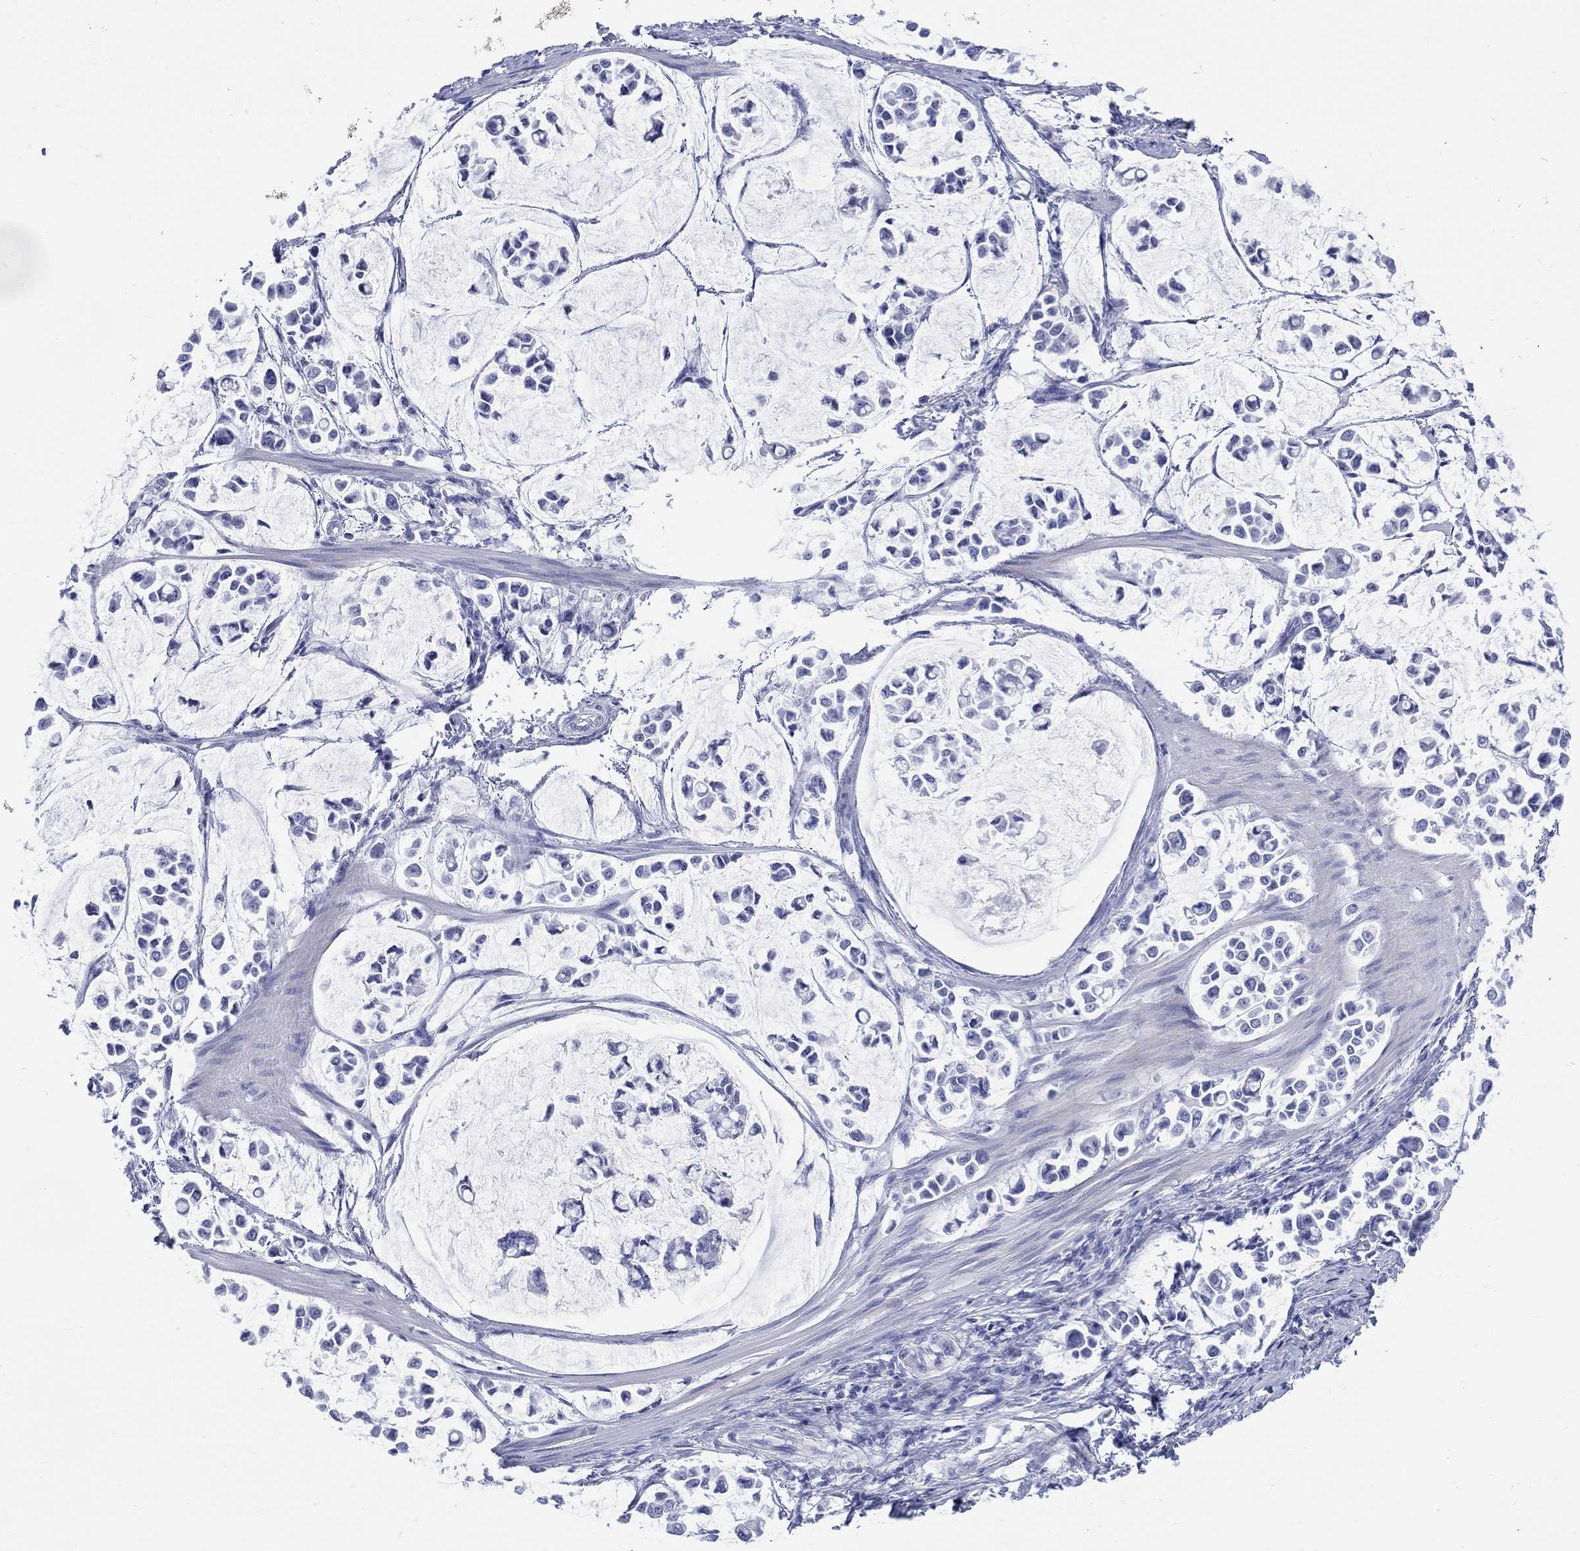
{"staining": {"intensity": "negative", "quantity": "none", "location": "none"}, "tissue": "stomach cancer", "cell_type": "Tumor cells", "image_type": "cancer", "snomed": [{"axis": "morphology", "description": "Adenocarcinoma, NOS"}, {"axis": "topography", "description": "Stomach"}], "caption": "IHC of human stomach adenocarcinoma displays no positivity in tumor cells.", "gene": "LRRD1", "patient": {"sex": "male", "age": 82}}